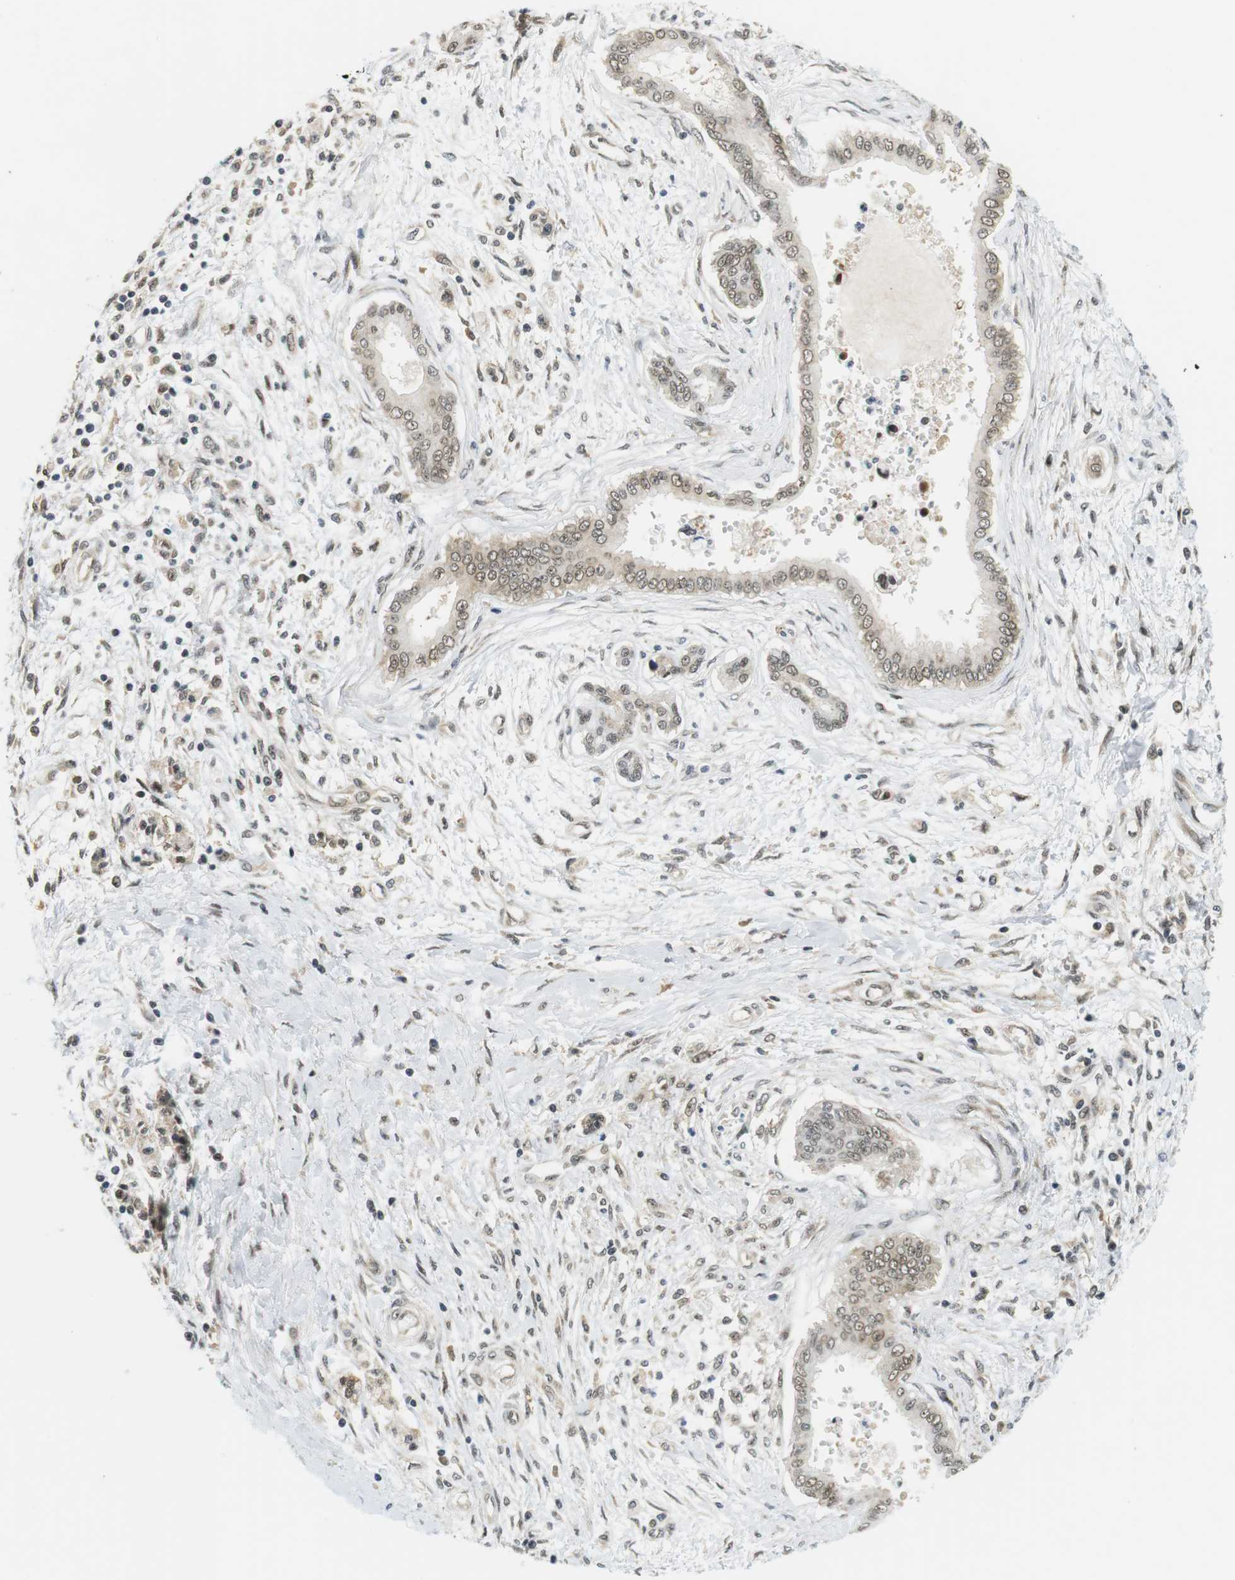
{"staining": {"intensity": "weak", "quantity": ">75%", "location": "nuclear"}, "tissue": "pancreatic cancer", "cell_type": "Tumor cells", "image_type": "cancer", "snomed": [{"axis": "morphology", "description": "Adenocarcinoma, NOS"}, {"axis": "topography", "description": "Pancreas"}], "caption": "This is a histology image of immunohistochemistry (IHC) staining of pancreatic adenocarcinoma, which shows weak staining in the nuclear of tumor cells.", "gene": "CSNK2B", "patient": {"sex": "male", "age": 56}}